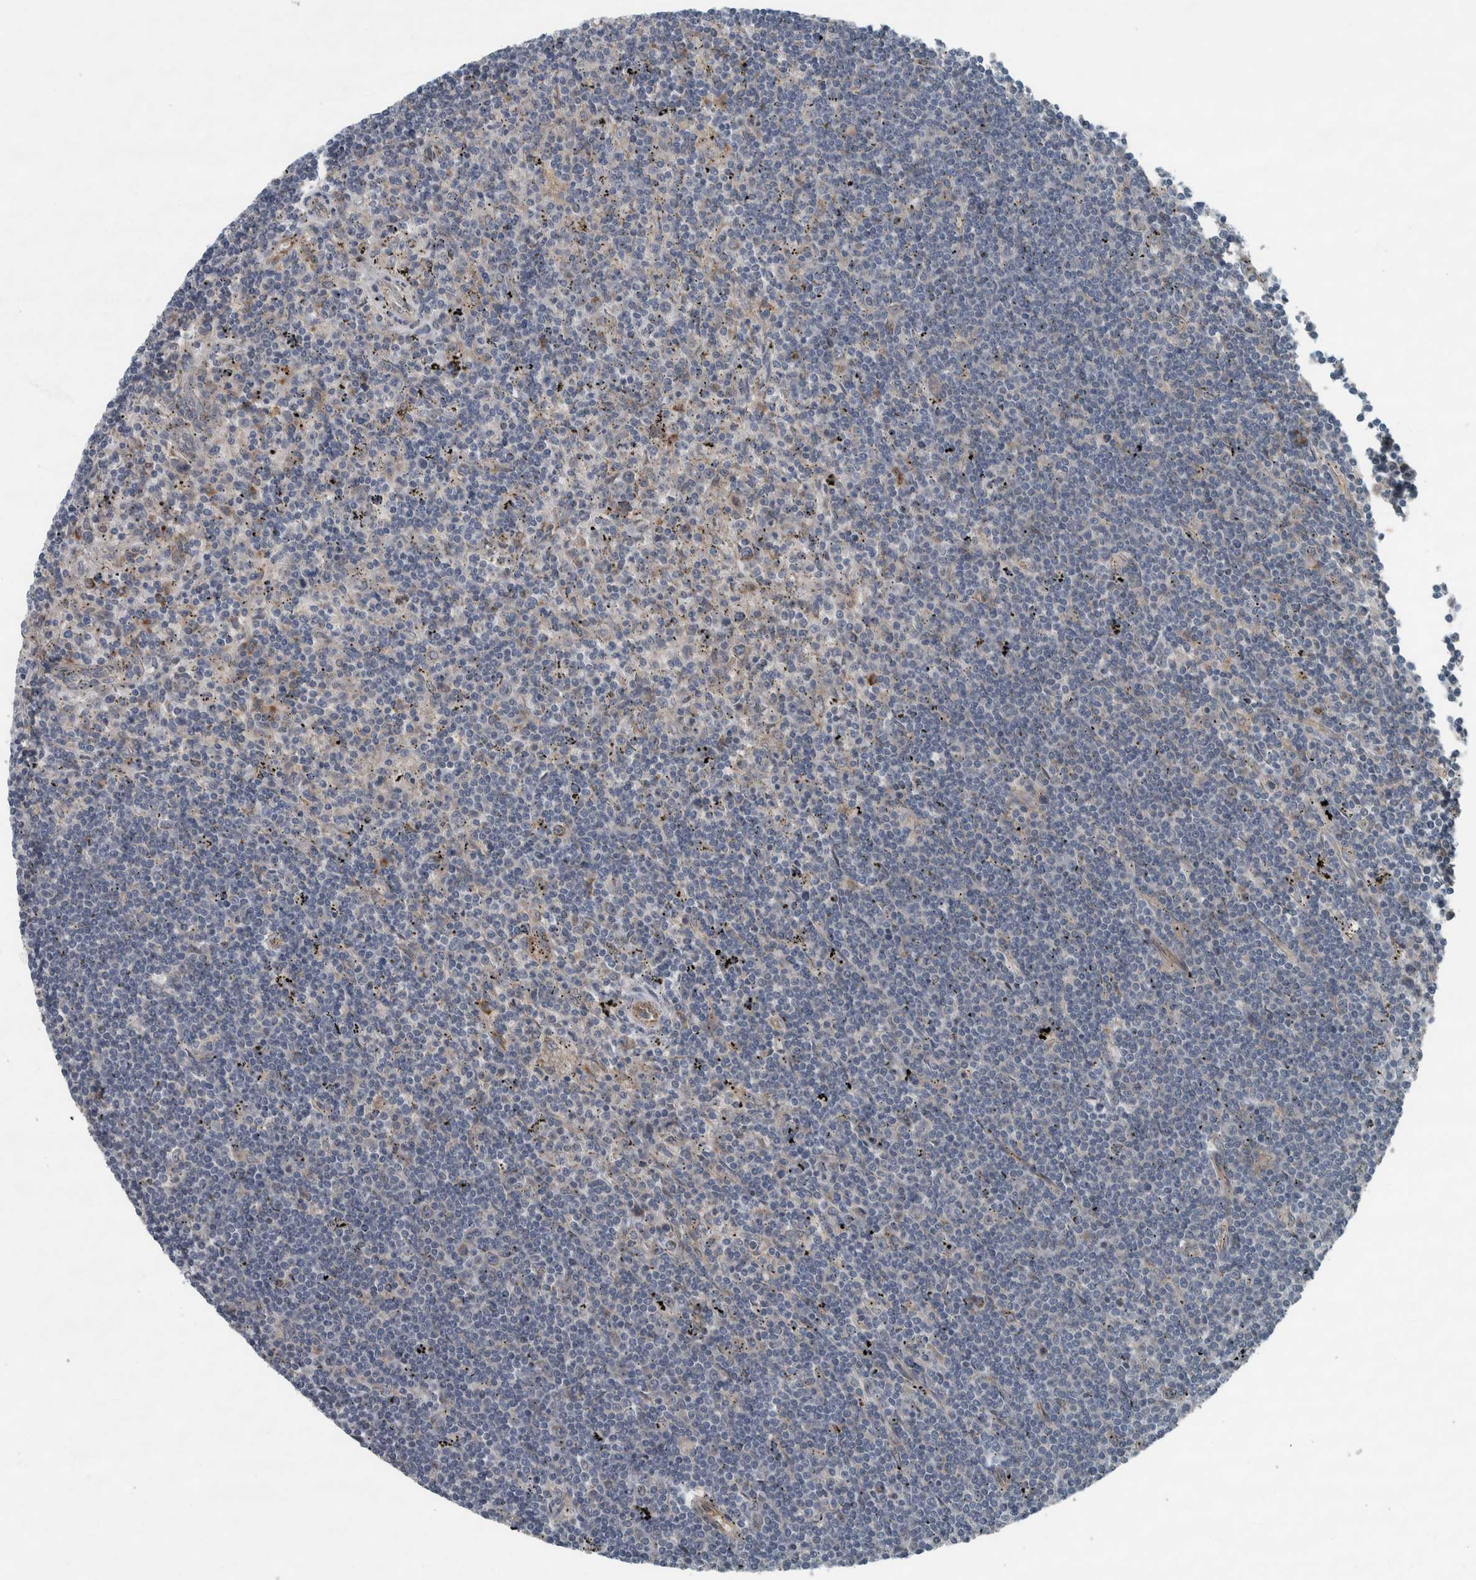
{"staining": {"intensity": "negative", "quantity": "none", "location": "none"}, "tissue": "lymphoma", "cell_type": "Tumor cells", "image_type": "cancer", "snomed": [{"axis": "morphology", "description": "Malignant lymphoma, non-Hodgkin's type, Low grade"}, {"axis": "topography", "description": "Spleen"}], "caption": "Lymphoma was stained to show a protein in brown. There is no significant expression in tumor cells. (Immunohistochemistry, brightfield microscopy, high magnification).", "gene": "EXOC8", "patient": {"sex": "male", "age": 76}}